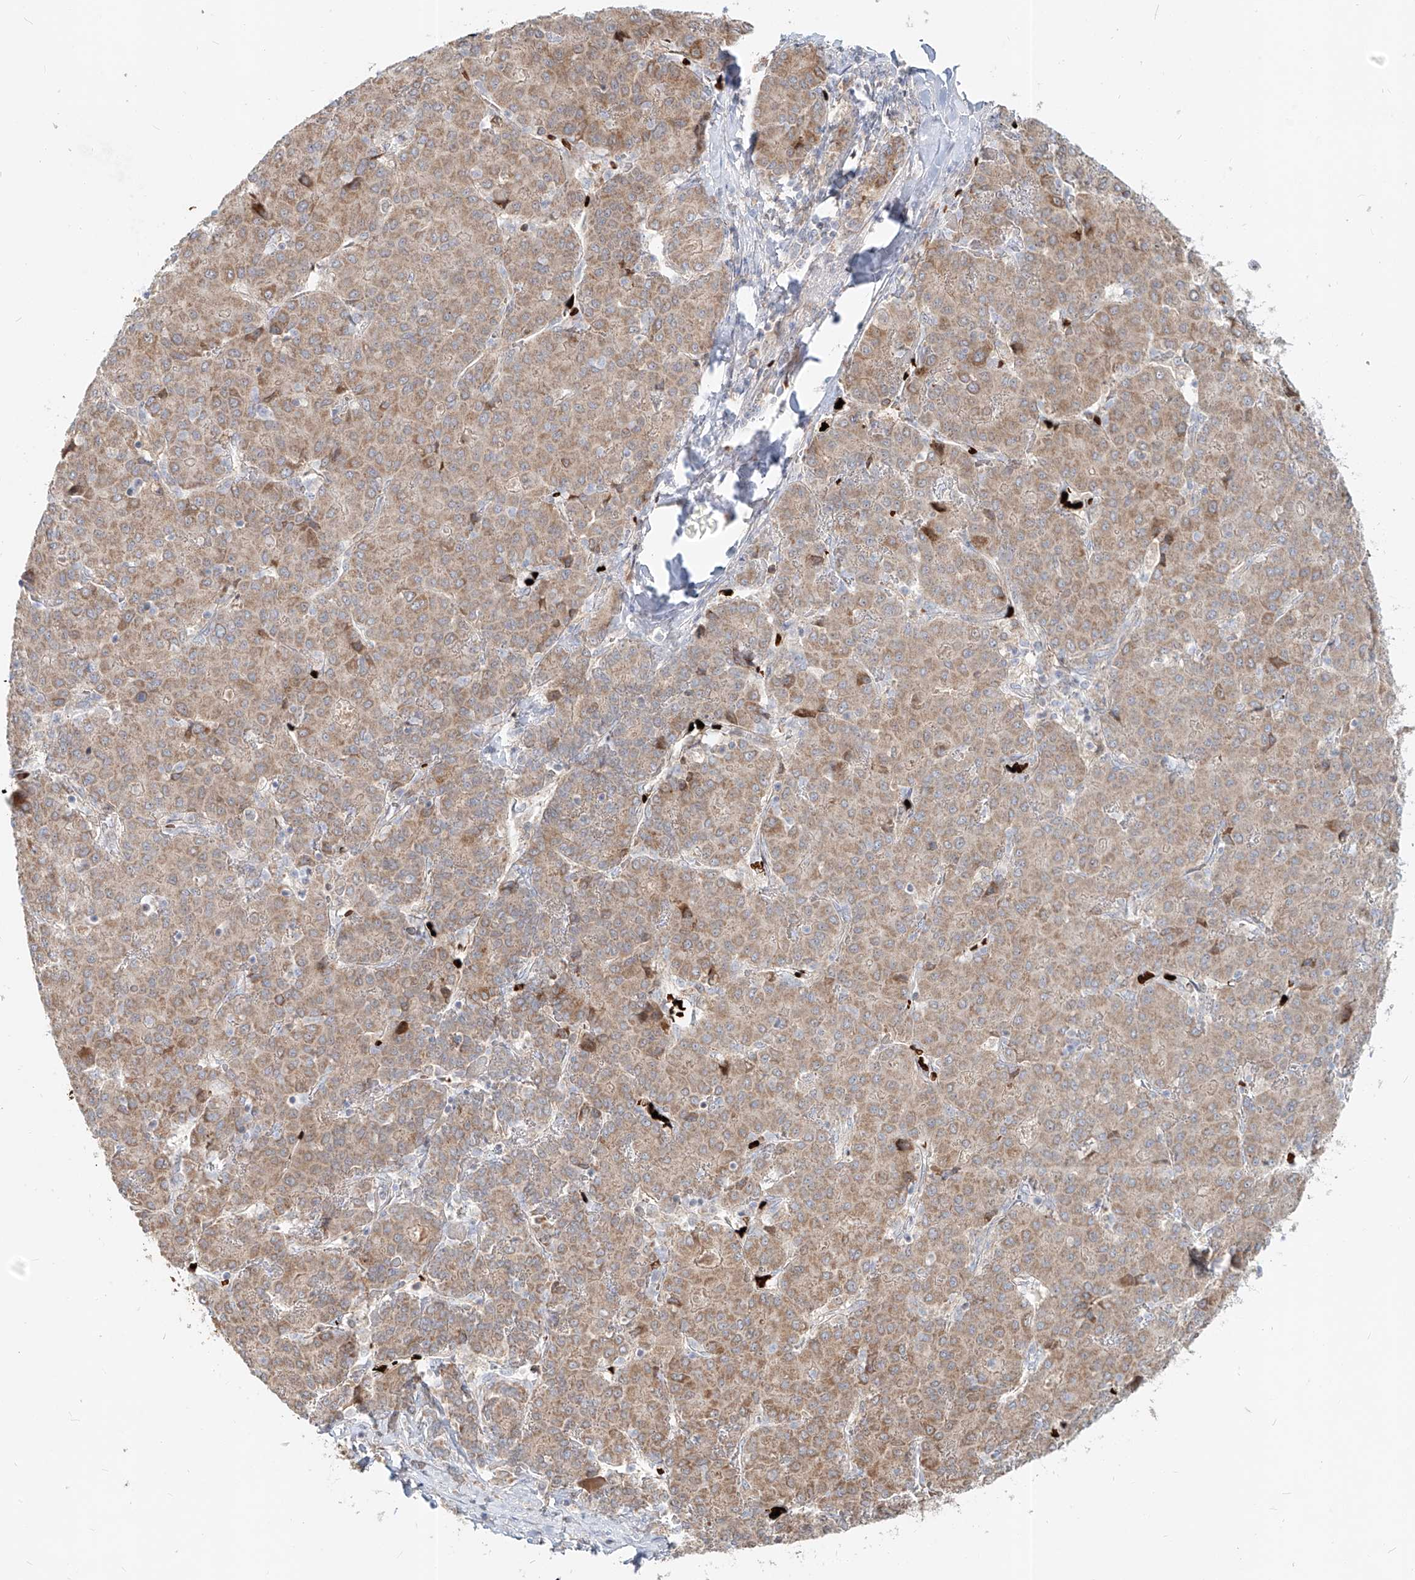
{"staining": {"intensity": "moderate", "quantity": "25%-75%", "location": "cytoplasmic/membranous,nuclear"}, "tissue": "liver cancer", "cell_type": "Tumor cells", "image_type": "cancer", "snomed": [{"axis": "morphology", "description": "Carcinoma, Hepatocellular, NOS"}, {"axis": "topography", "description": "Liver"}], "caption": "Protein expression analysis of liver cancer exhibits moderate cytoplasmic/membranous and nuclear staining in about 25%-75% of tumor cells.", "gene": "FGD2", "patient": {"sex": "male", "age": 65}}